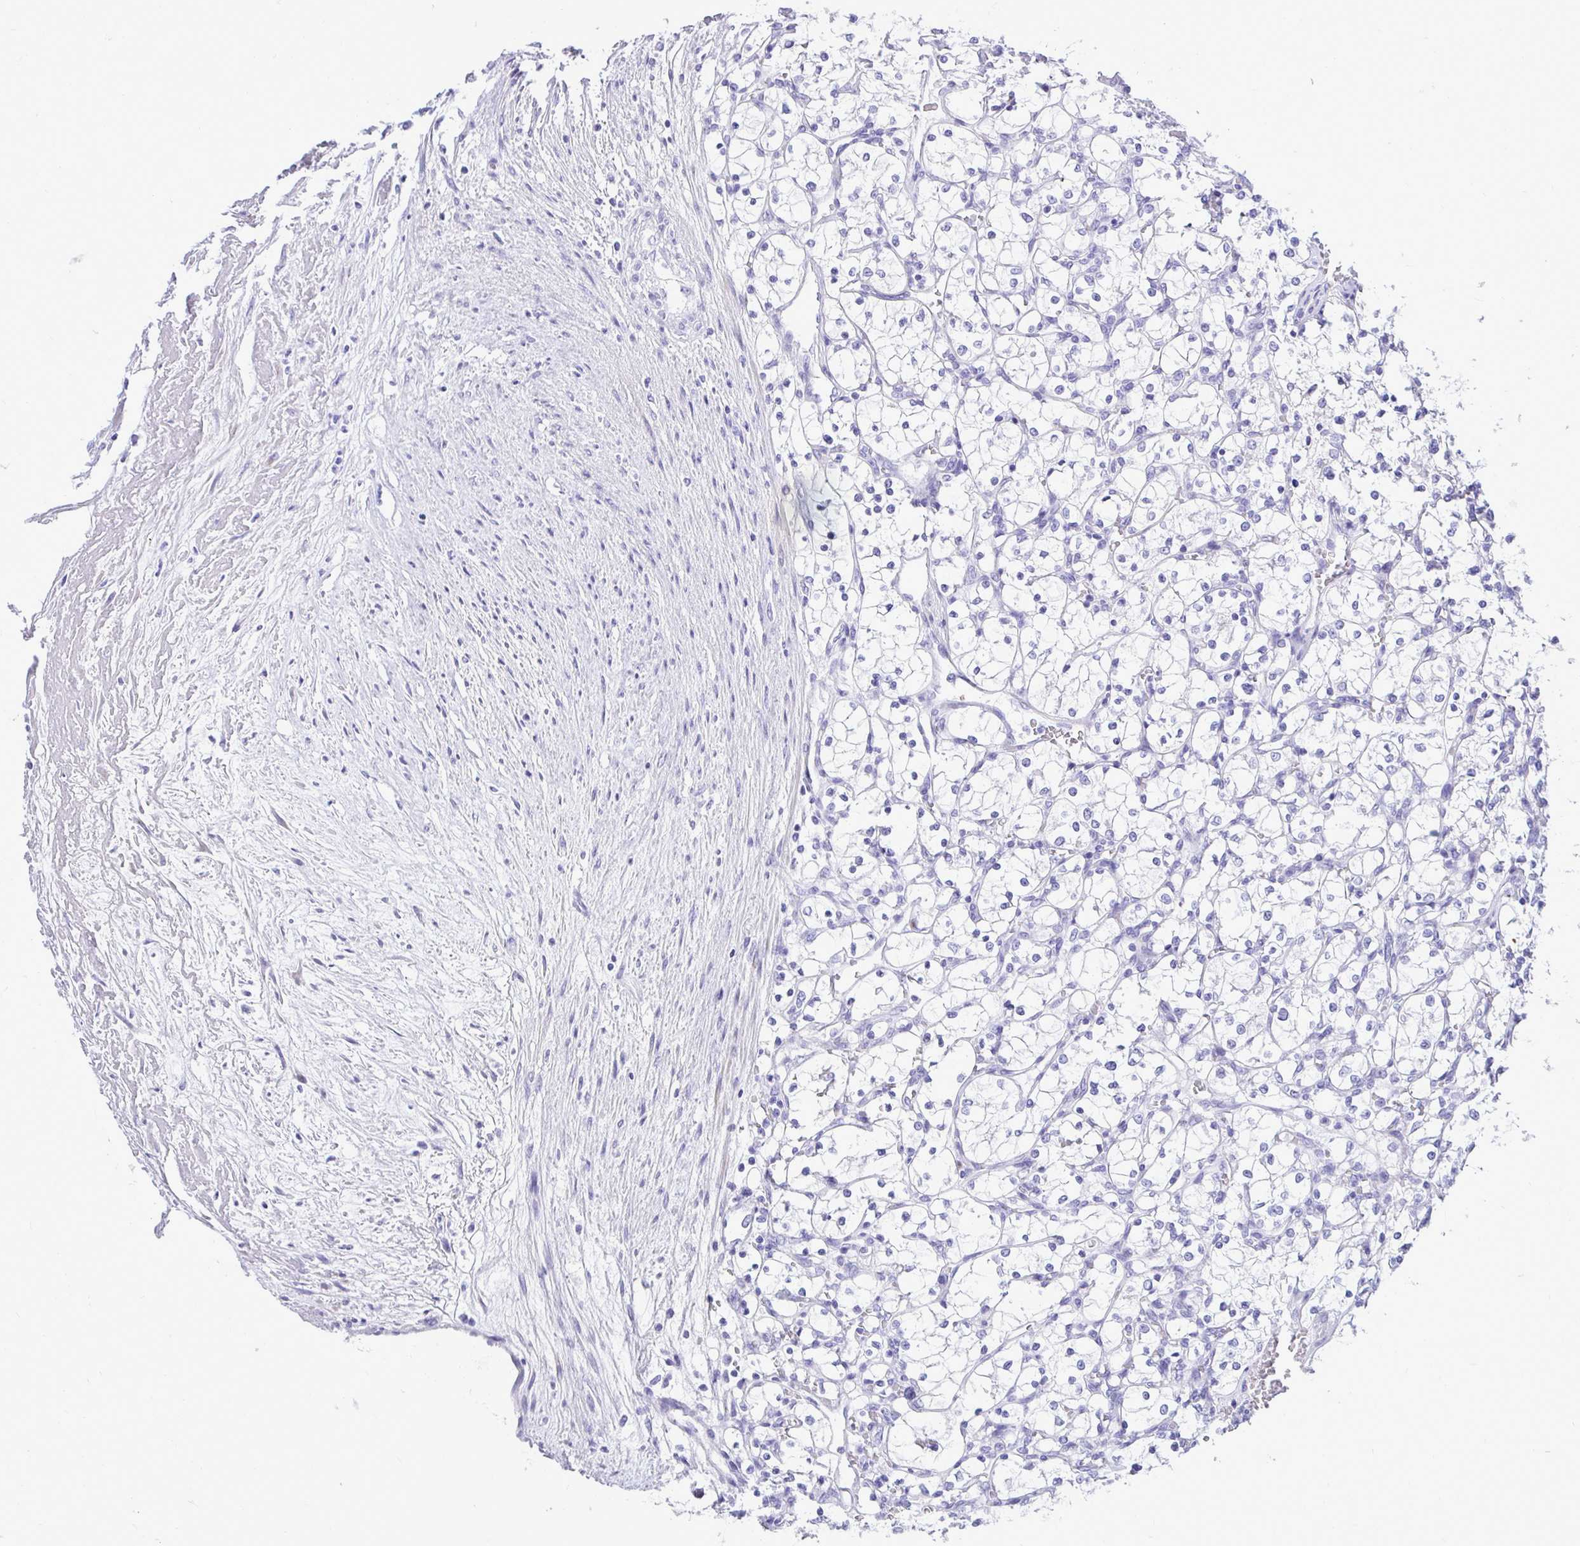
{"staining": {"intensity": "negative", "quantity": "none", "location": "none"}, "tissue": "renal cancer", "cell_type": "Tumor cells", "image_type": "cancer", "snomed": [{"axis": "morphology", "description": "Adenocarcinoma, NOS"}, {"axis": "topography", "description": "Kidney"}], "caption": "The IHC image has no significant positivity in tumor cells of renal cancer (adenocarcinoma) tissue. (DAB (3,3'-diaminobenzidine) immunohistochemistry with hematoxylin counter stain).", "gene": "ANKDD1B", "patient": {"sex": "female", "age": 69}}